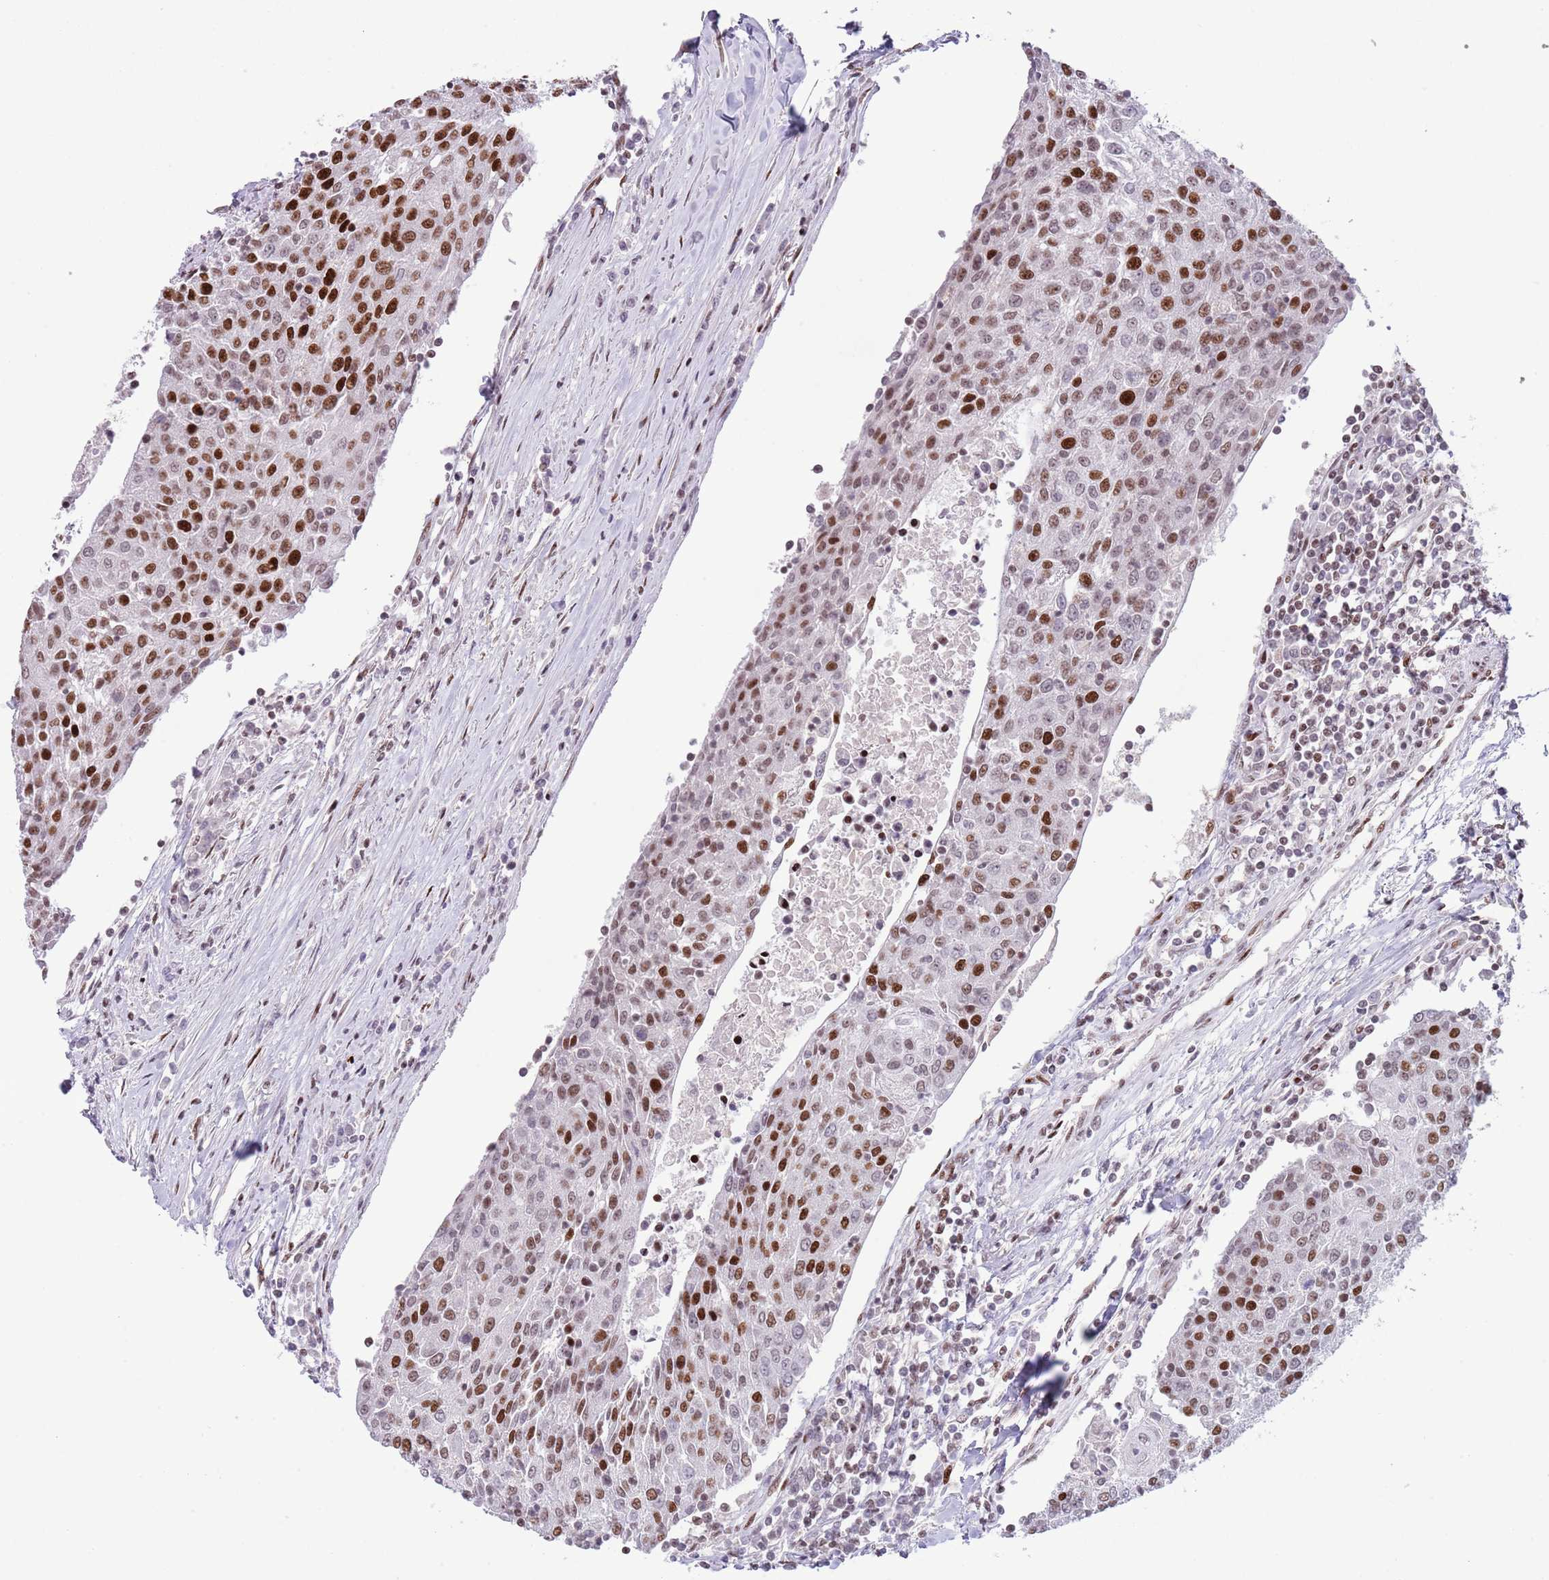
{"staining": {"intensity": "strong", "quantity": "25%-75%", "location": "nuclear"}, "tissue": "urothelial cancer", "cell_type": "Tumor cells", "image_type": "cancer", "snomed": [{"axis": "morphology", "description": "Urothelial carcinoma, High grade"}, {"axis": "topography", "description": "Urinary bladder"}], "caption": "A high amount of strong nuclear positivity is seen in approximately 25%-75% of tumor cells in high-grade urothelial carcinoma tissue.", "gene": "MFSD10", "patient": {"sex": "female", "age": 85}}